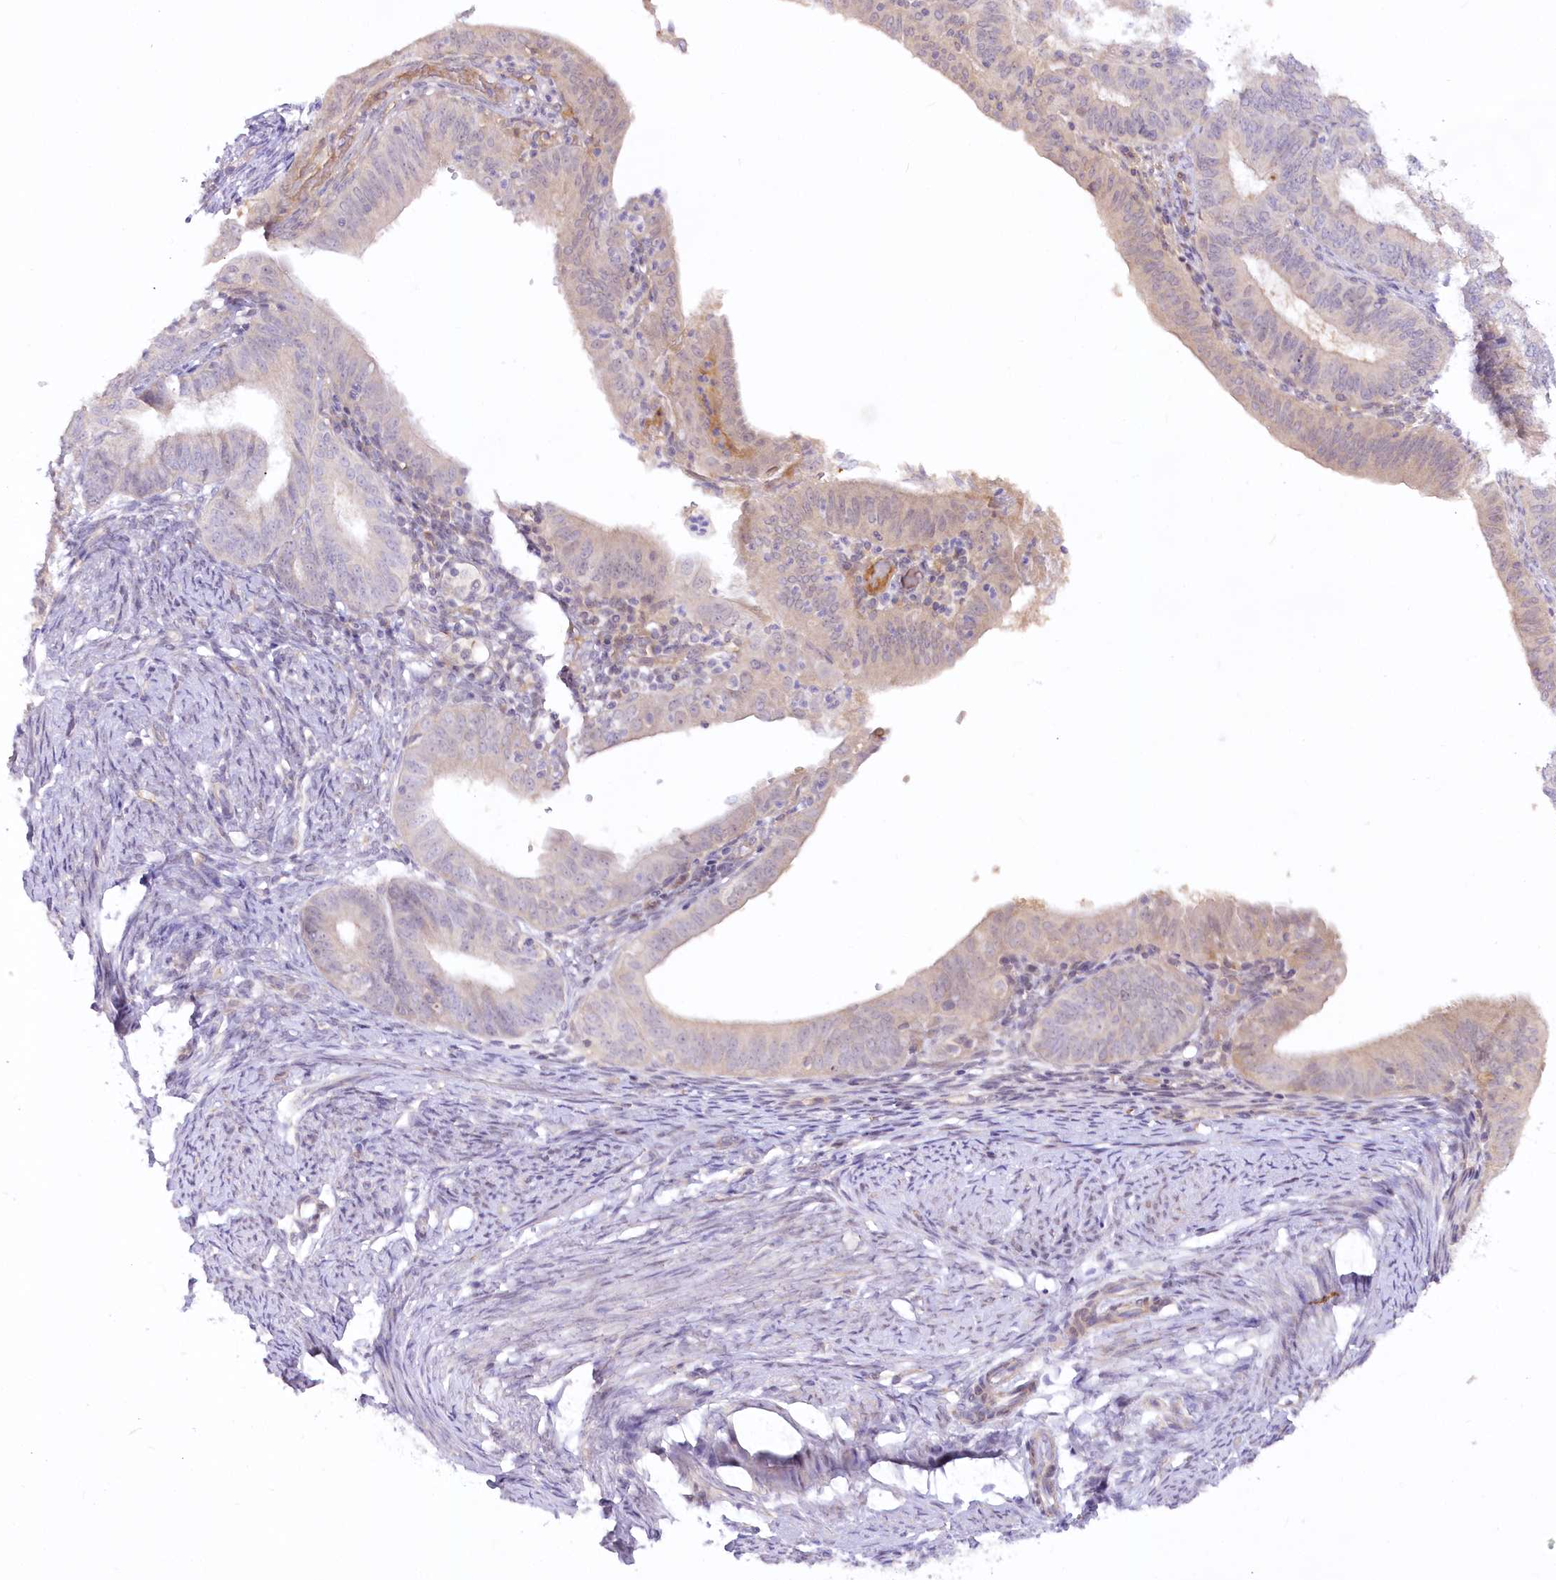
{"staining": {"intensity": "negative", "quantity": "none", "location": "none"}, "tissue": "endometrial cancer", "cell_type": "Tumor cells", "image_type": "cancer", "snomed": [{"axis": "morphology", "description": "Adenocarcinoma, NOS"}, {"axis": "topography", "description": "Endometrium"}], "caption": "Human endometrial cancer (adenocarcinoma) stained for a protein using IHC displays no expression in tumor cells.", "gene": "EFHC2", "patient": {"sex": "female", "age": 51}}